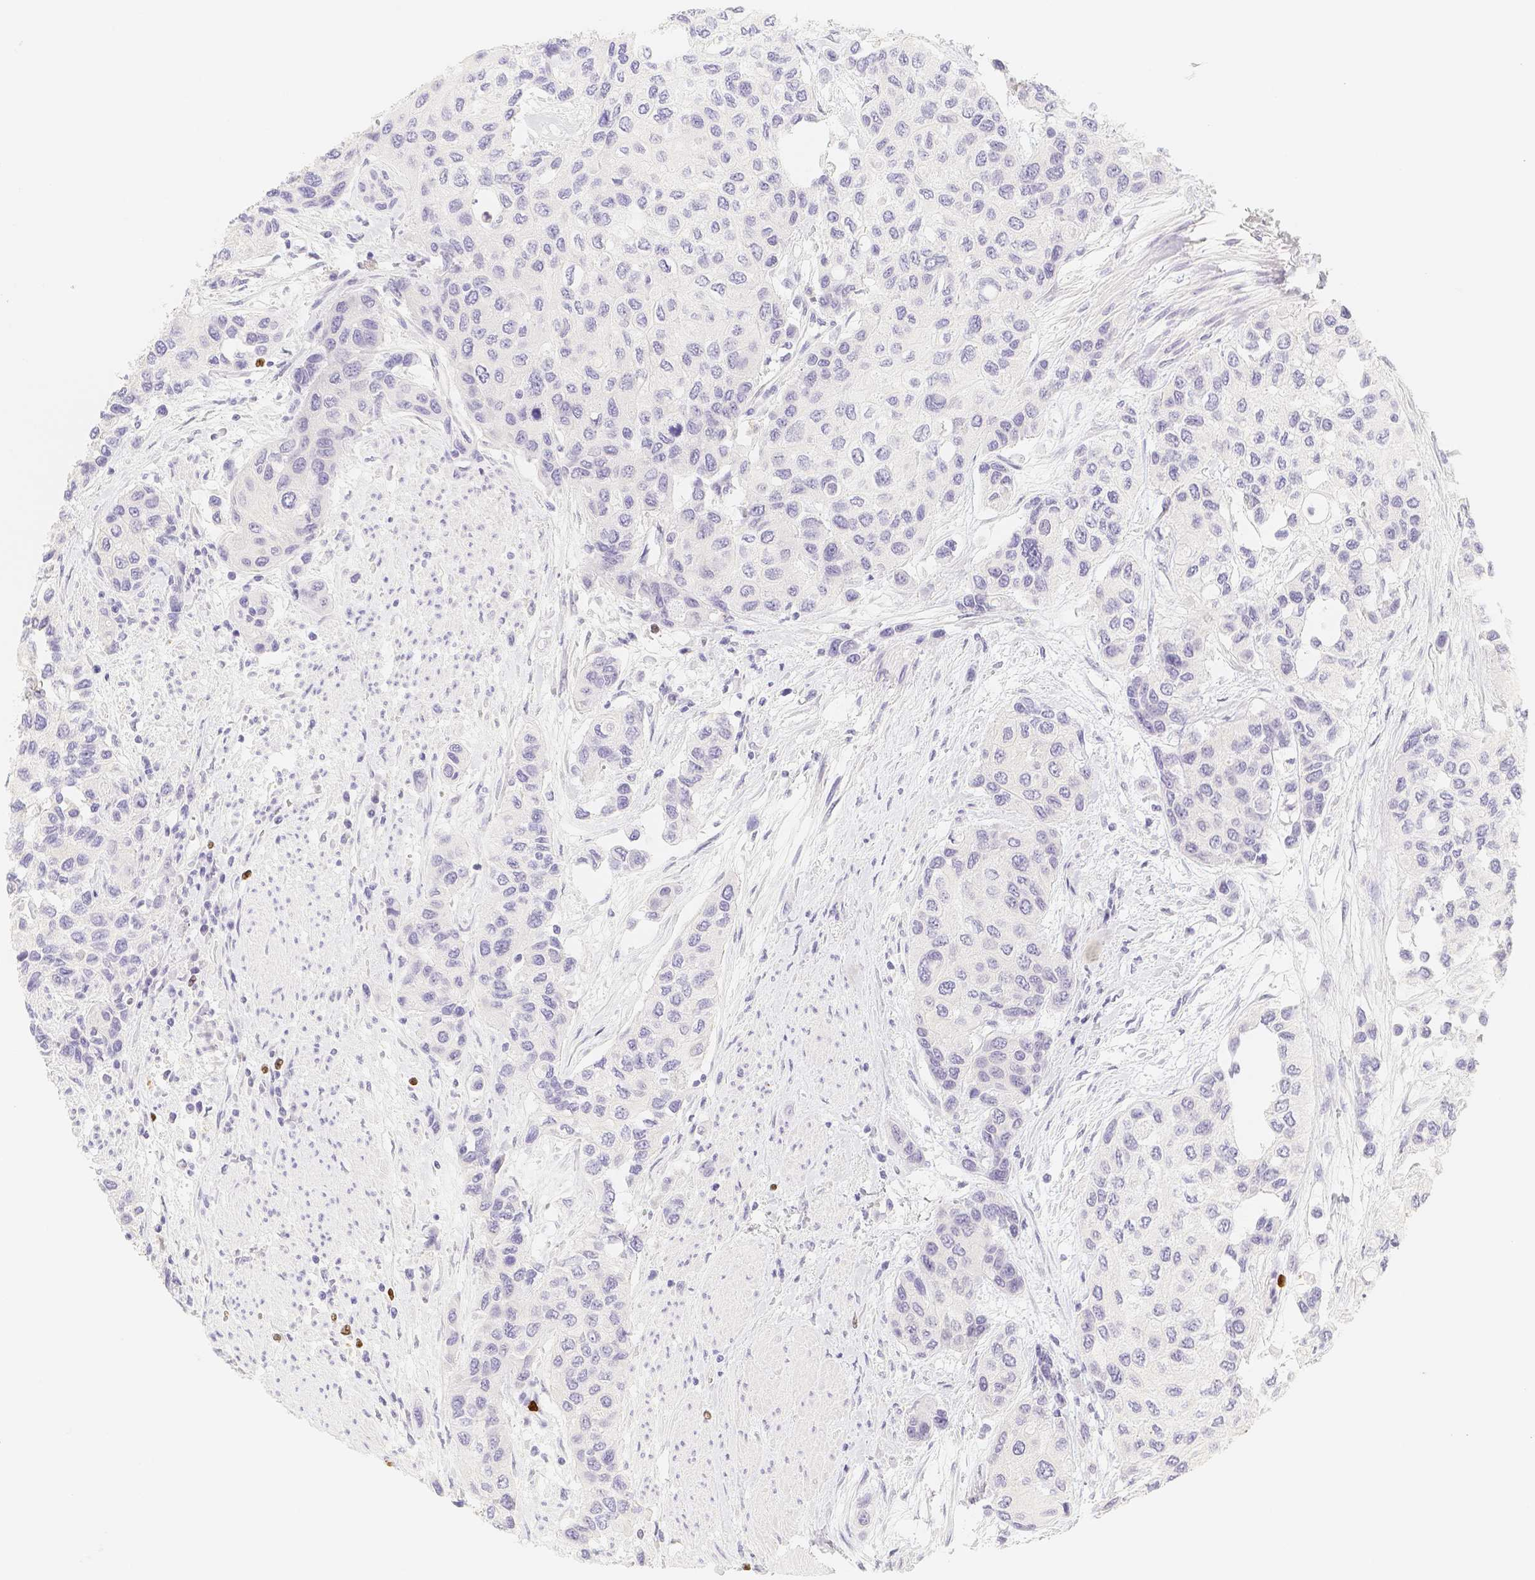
{"staining": {"intensity": "negative", "quantity": "none", "location": "none"}, "tissue": "urothelial cancer", "cell_type": "Tumor cells", "image_type": "cancer", "snomed": [{"axis": "morphology", "description": "Urothelial carcinoma, High grade"}, {"axis": "topography", "description": "Urinary bladder"}], "caption": "Tumor cells show no significant staining in urothelial cancer. The staining was performed using DAB (3,3'-diaminobenzidine) to visualize the protein expression in brown, while the nuclei were stained in blue with hematoxylin (Magnification: 20x).", "gene": "PADI4", "patient": {"sex": "female", "age": 56}}